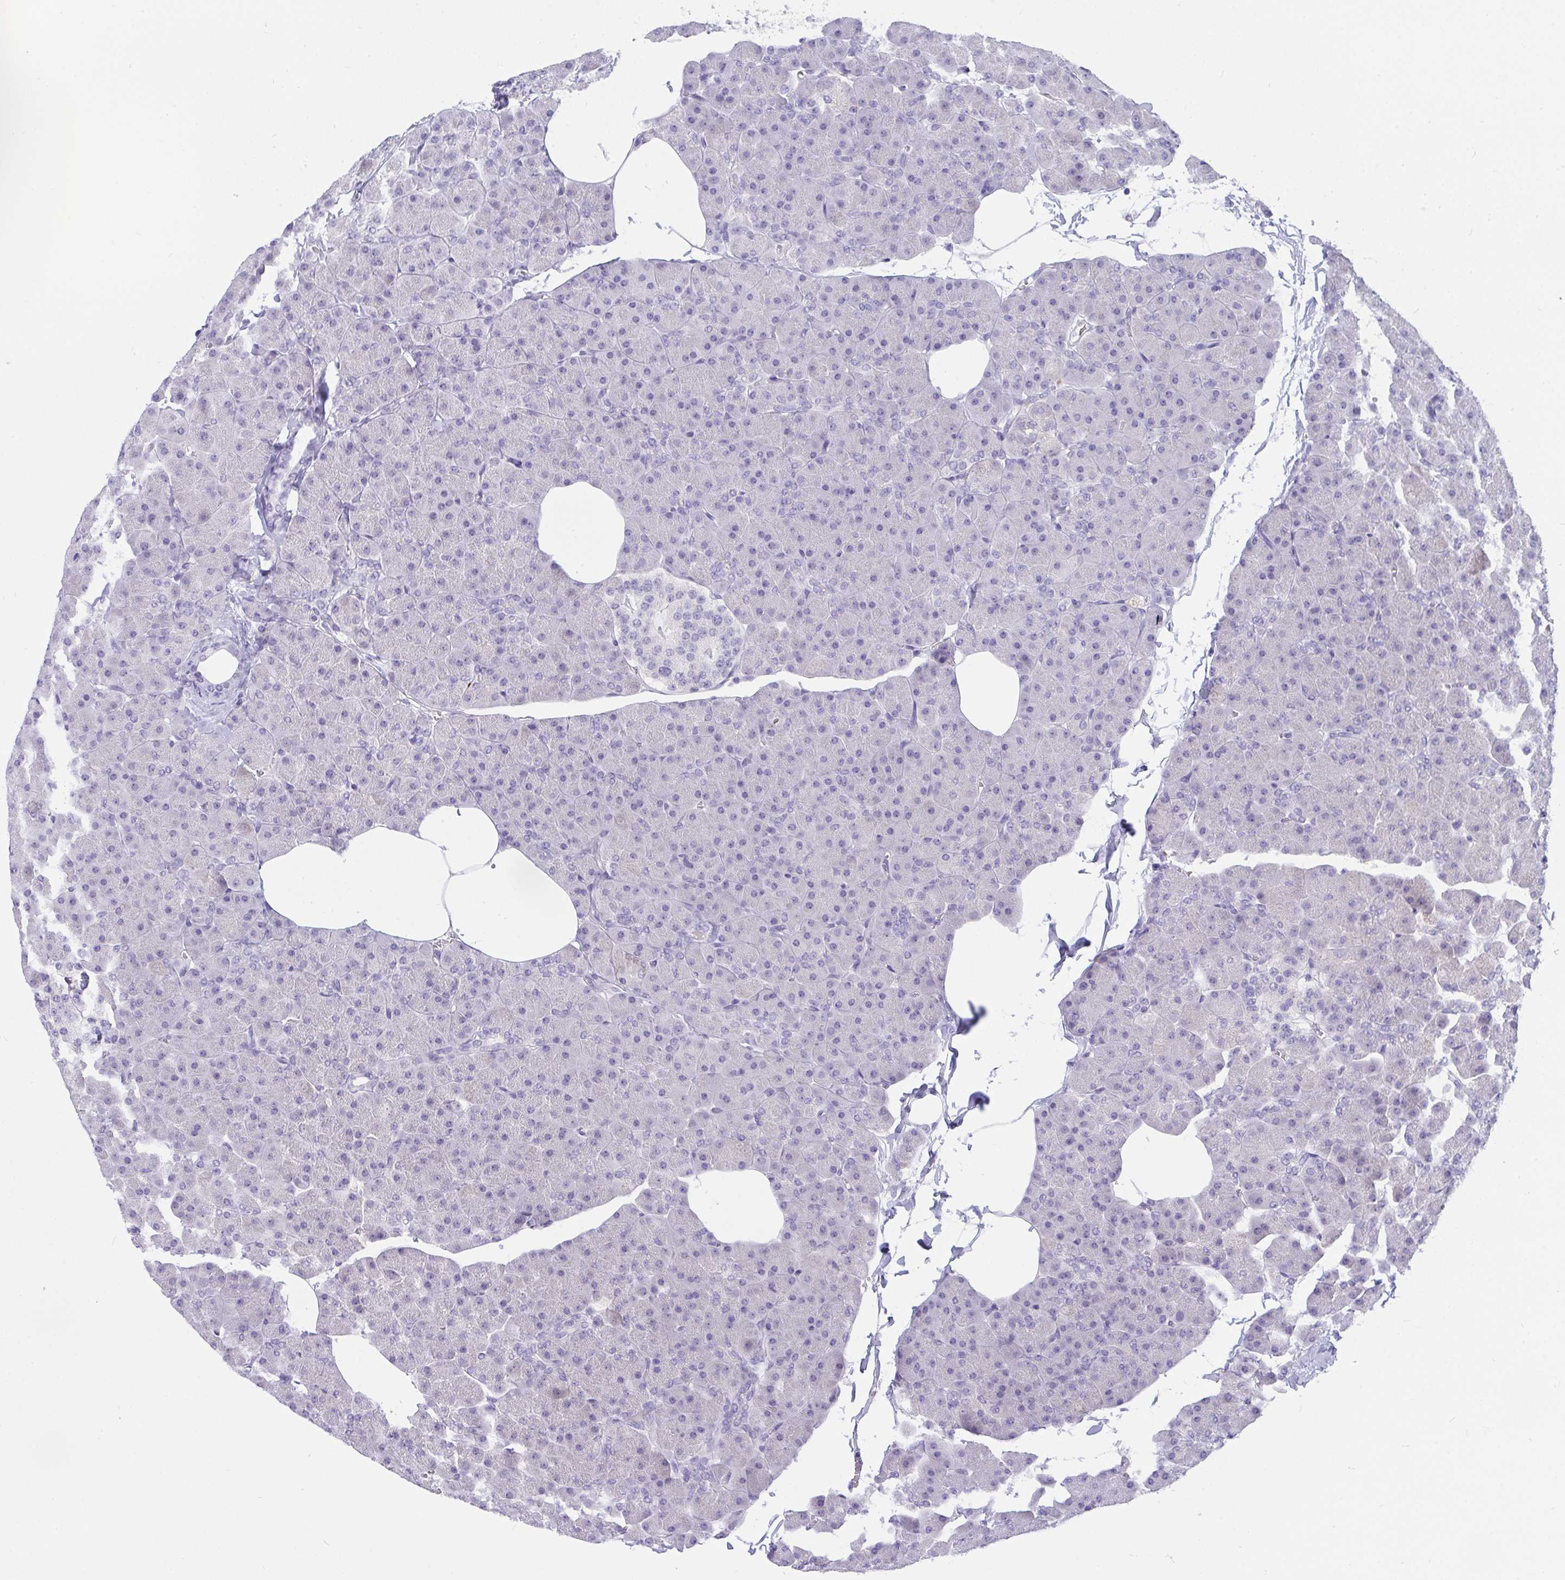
{"staining": {"intensity": "negative", "quantity": "none", "location": "none"}, "tissue": "pancreas", "cell_type": "Exocrine glandular cells", "image_type": "normal", "snomed": [{"axis": "morphology", "description": "Normal tissue, NOS"}, {"axis": "topography", "description": "Pancreas"}], "caption": "Photomicrograph shows no significant protein positivity in exocrine glandular cells of unremarkable pancreas.", "gene": "SEMA6B", "patient": {"sex": "male", "age": 35}}